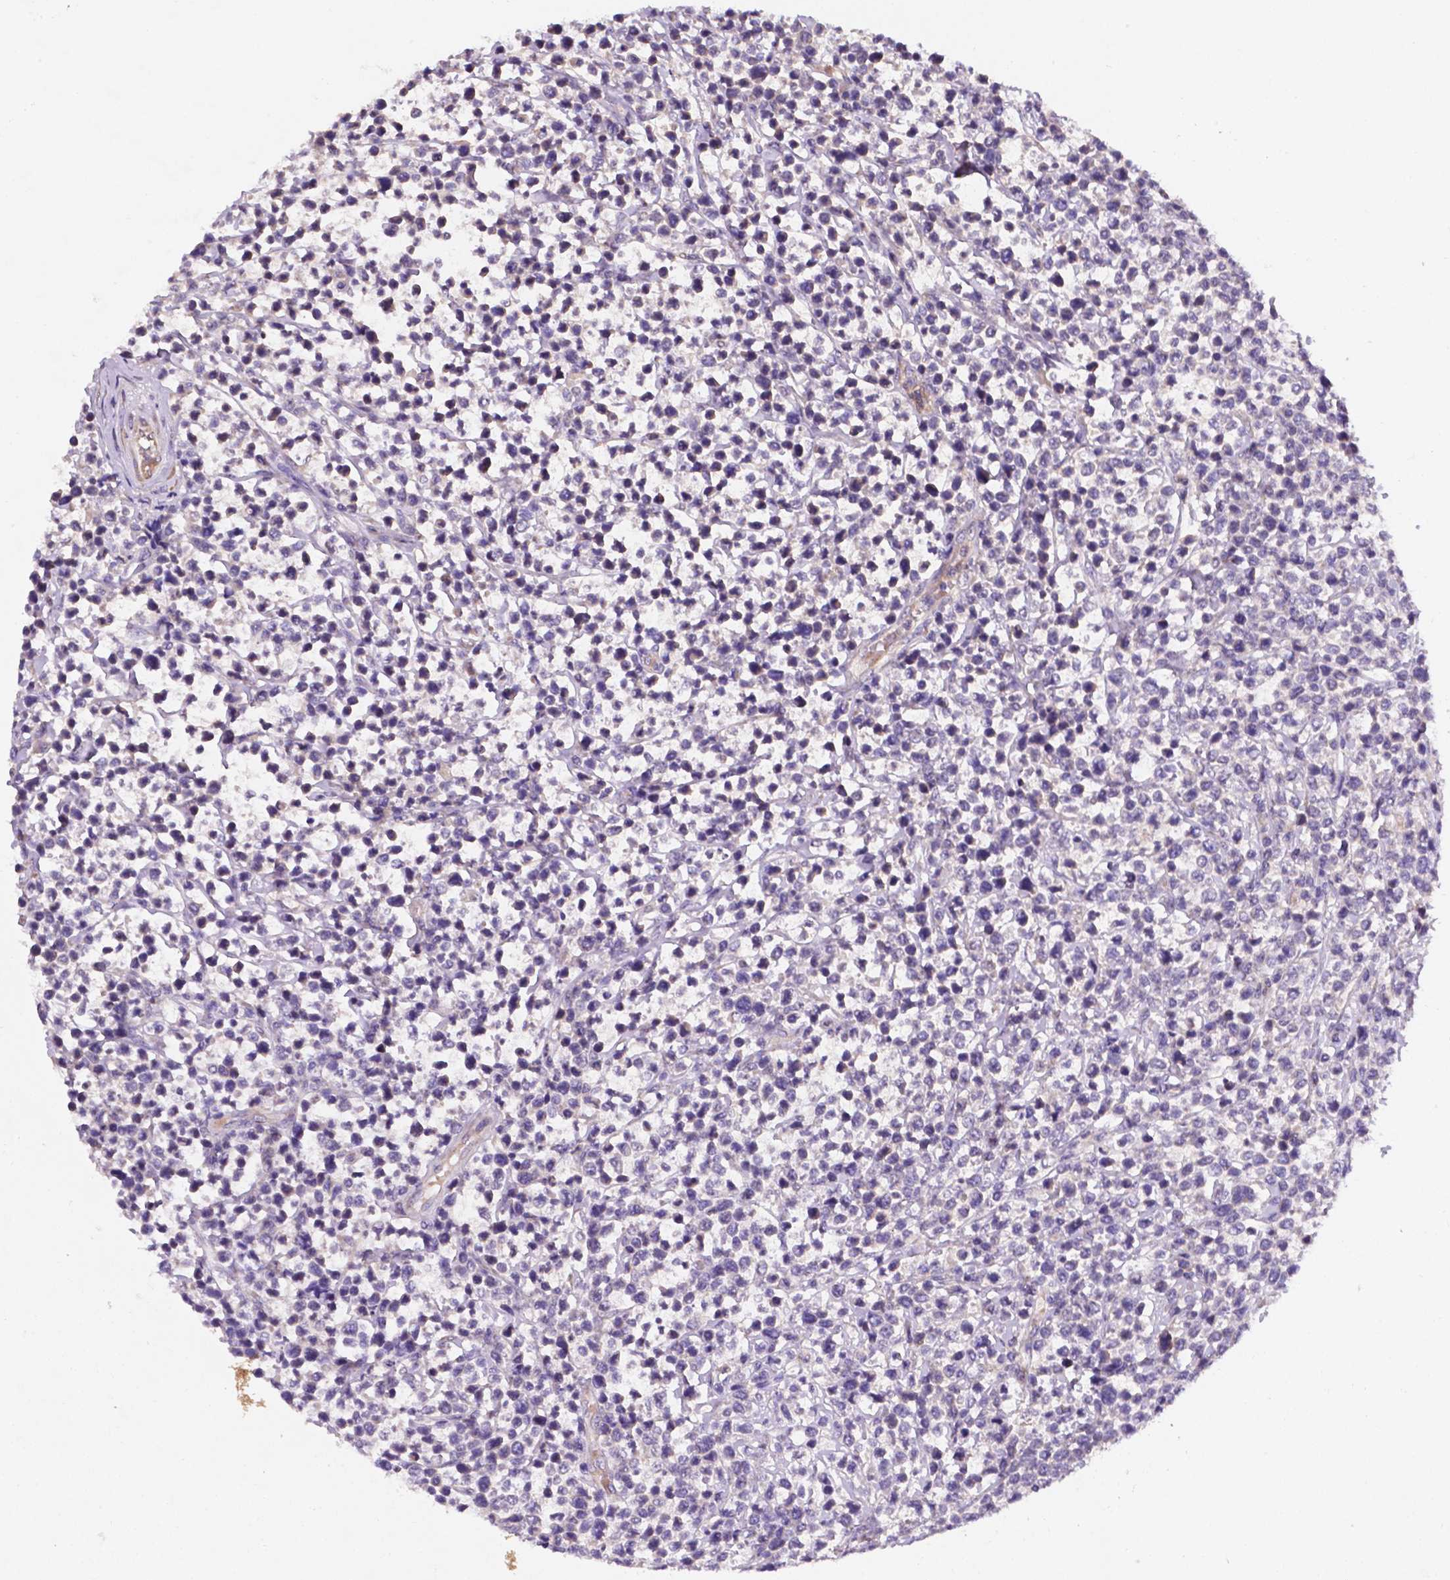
{"staining": {"intensity": "negative", "quantity": "none", "location": "none"}, "tissue": "lymphoma", "cell_type": "Tumor cells", "image_type": "cancer", "snomed": [{"axis": "morphology", "description": "Malignant lymphoma, non-Hodgkin's type, High grade"}, {"axis": "topography", "description": "Soft tissue"}], "caption": "Micrograph shows no protein staining in tumor cells of lymphoma tissue.", "gene": "TM4SF20", "patient": {"sex": "female", "age": 56}}